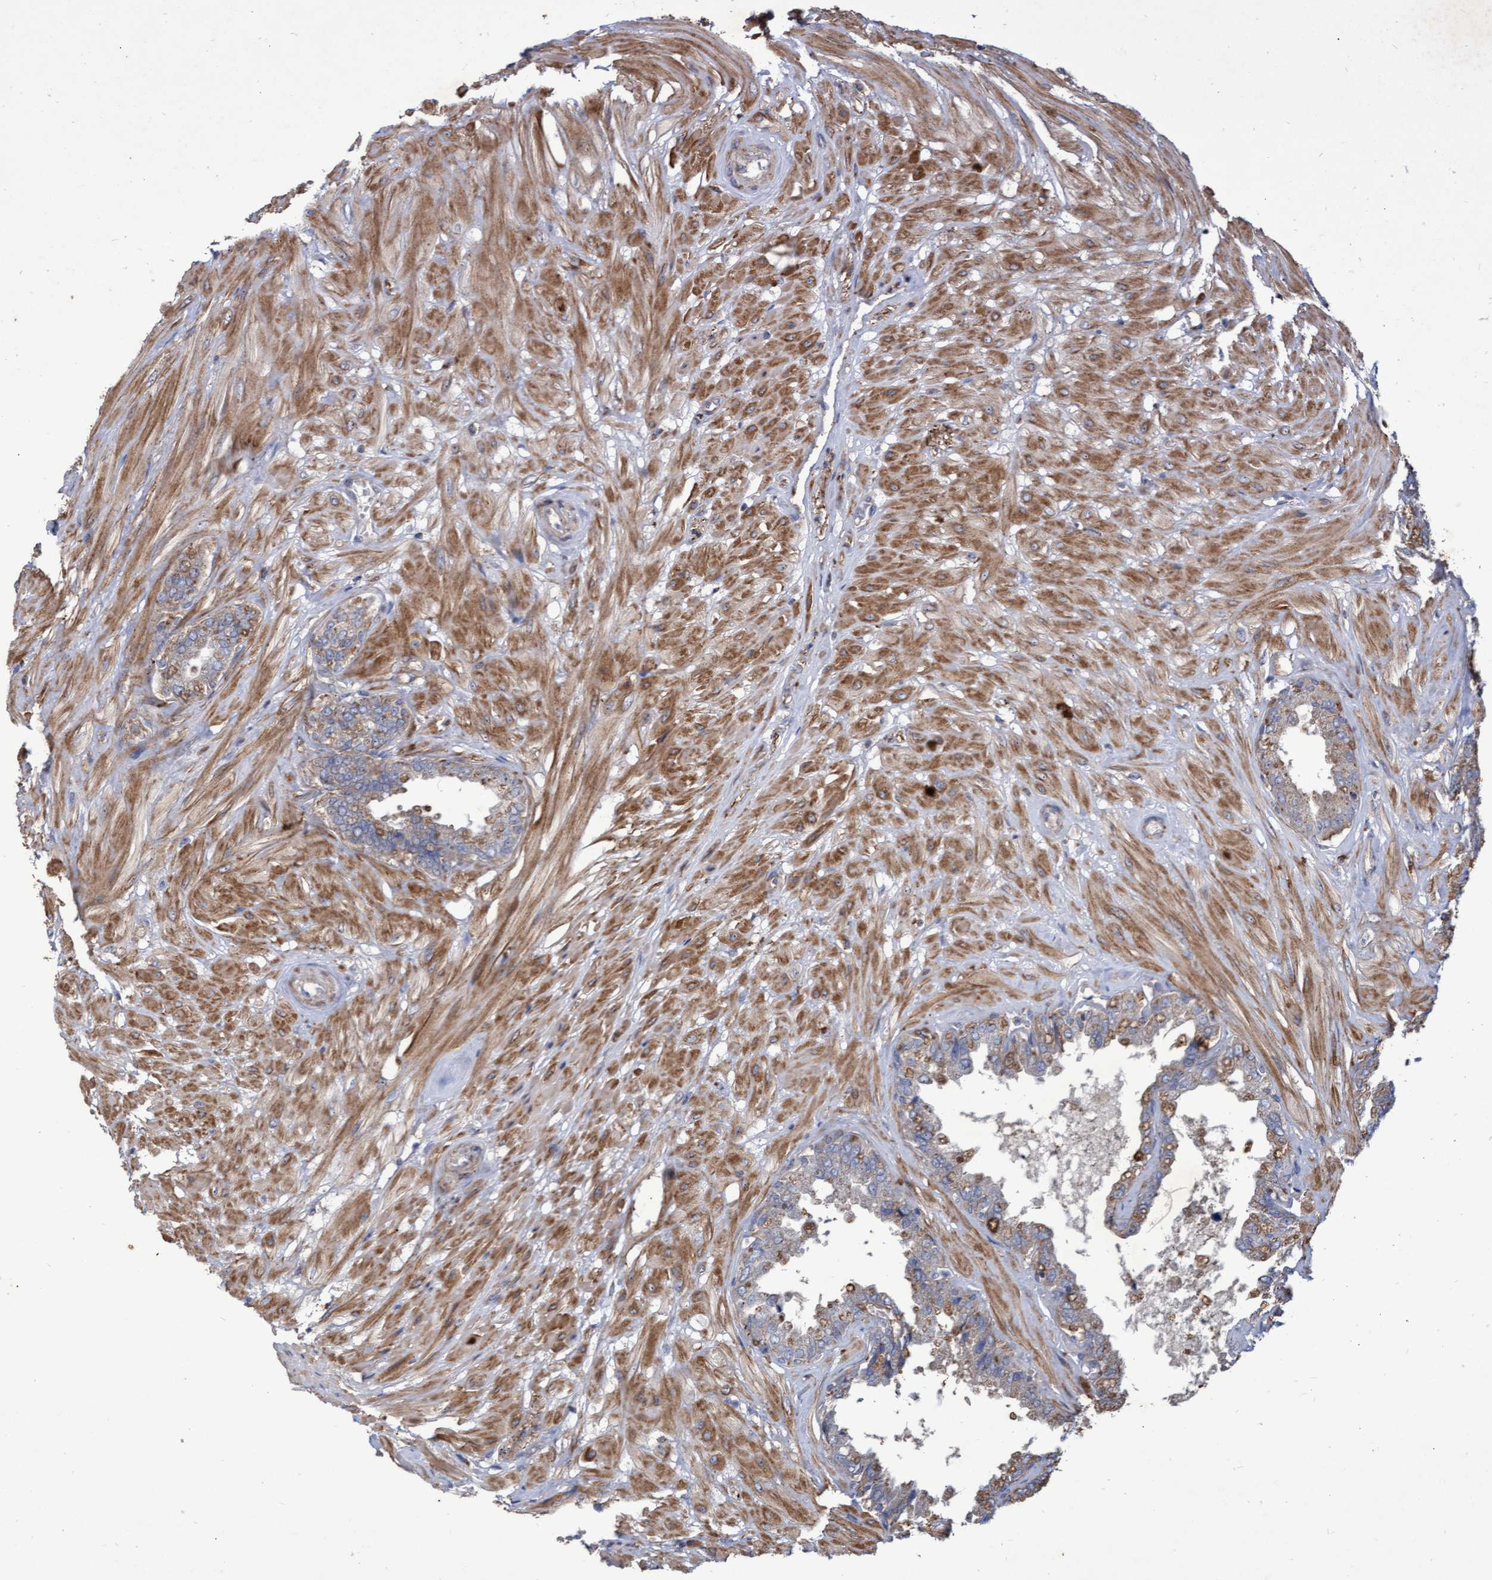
{"staining": {"intensity": "weak", "quantity": ">75%", "location": "cytoplasmic/membranous"}, "tissue": "seminal vesicle", "cell_type": "Glandular cells", "image_type": "normal", "snomed": [{"axis": "morphology", "description": "Normal tissue, NOS"}, {"axis": "topography", "description": "Seminal veicle"}], "caption": "DAB (3,3'-diaminobenzidine) immunohistochemical staining of benign seminal vesicle demonstrates weak cytoplasmic/membranous protein positivity in approximately >75% of glandular cells. The protein of interest is stained brown, and the nuclei are stained in blue (DAB (3,3'-diaminobenzidine) IHC with brightfield microscopy, high magnification).", "gene": "ABCF2", "patient": {"sex": "male", "age": 46}}